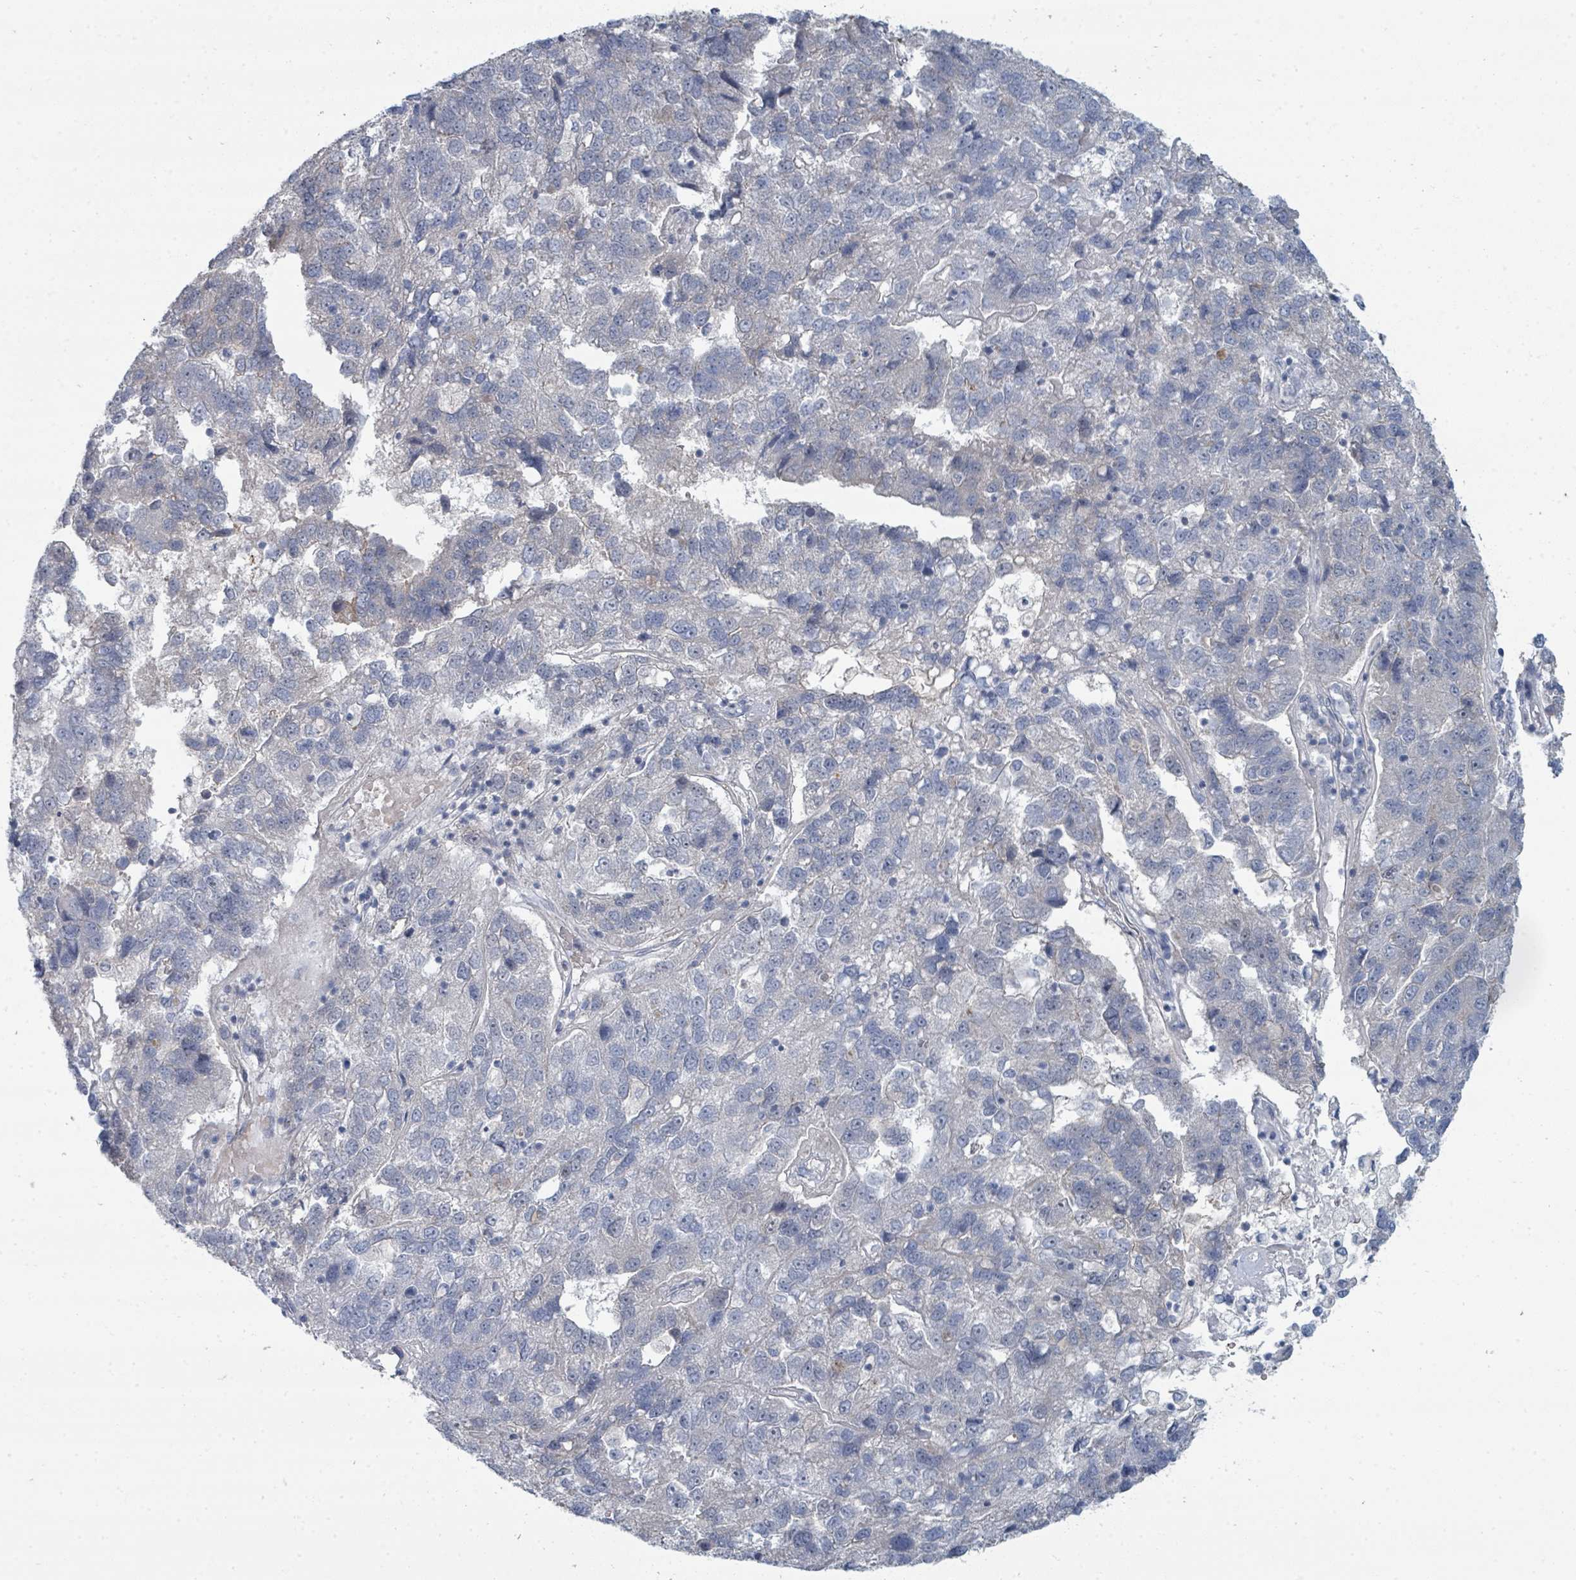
{"staining": {"intensity": "negative", "quantity": "none", "location": "none"}, "tissue": "pancreatic cancer", "cell_type": "Tumor cells", "image_type": "cancer", "snomed": [{"axis": "morphology", "description": "Adenocarcinoma, NOS"}, {"axis": "topography", "description": "Pancreas"}], "caption": "Immunohistochemical staining of pancreatic cancer (adenocarcinoma) shows no significant expression in tumor cells.", "gene": "SLC25A45", "patient": {"sex": "female", "age": 61}}